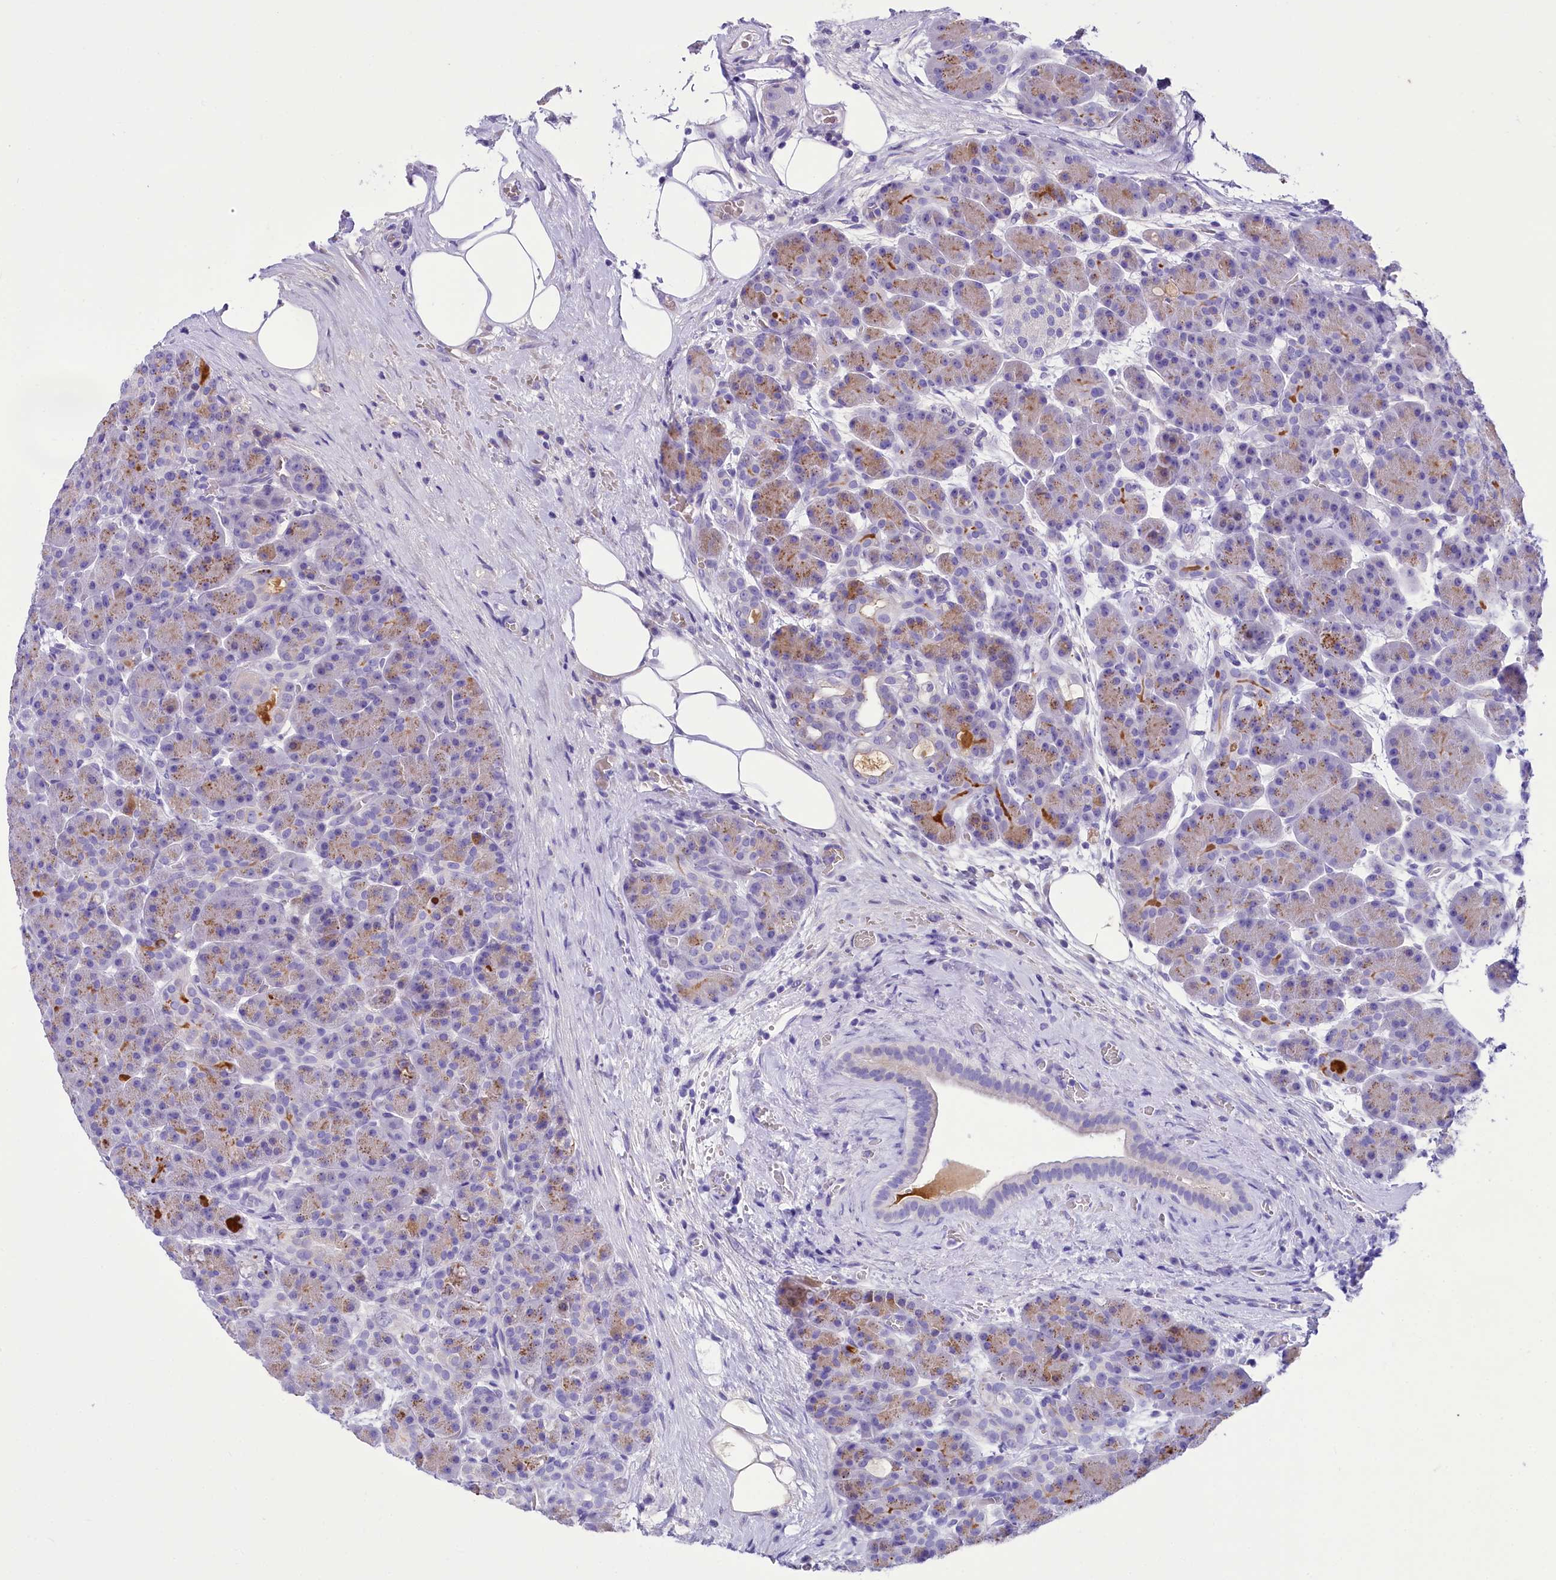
{"staining": {"intensity": "moderate", "quantity": "<25%", "location": "cytoplasmic/membranous"}, "tissue": "pancreas", "cell_type": "Exocrine glandular cells", "image_type": "normal", "snomed": [{"axis": "morphology", "description": "Normal tissue, NOS"}, {"axis": "topography", "description": "Pancreas"}], "caption": "A brown stain highlights moderate cytoplasmic/membranous staining of a protein in exocrine glandular cells of unremarkable human pancreas.", "gene": "TTC36", "patient": {"sex": "male", "age": 63}}